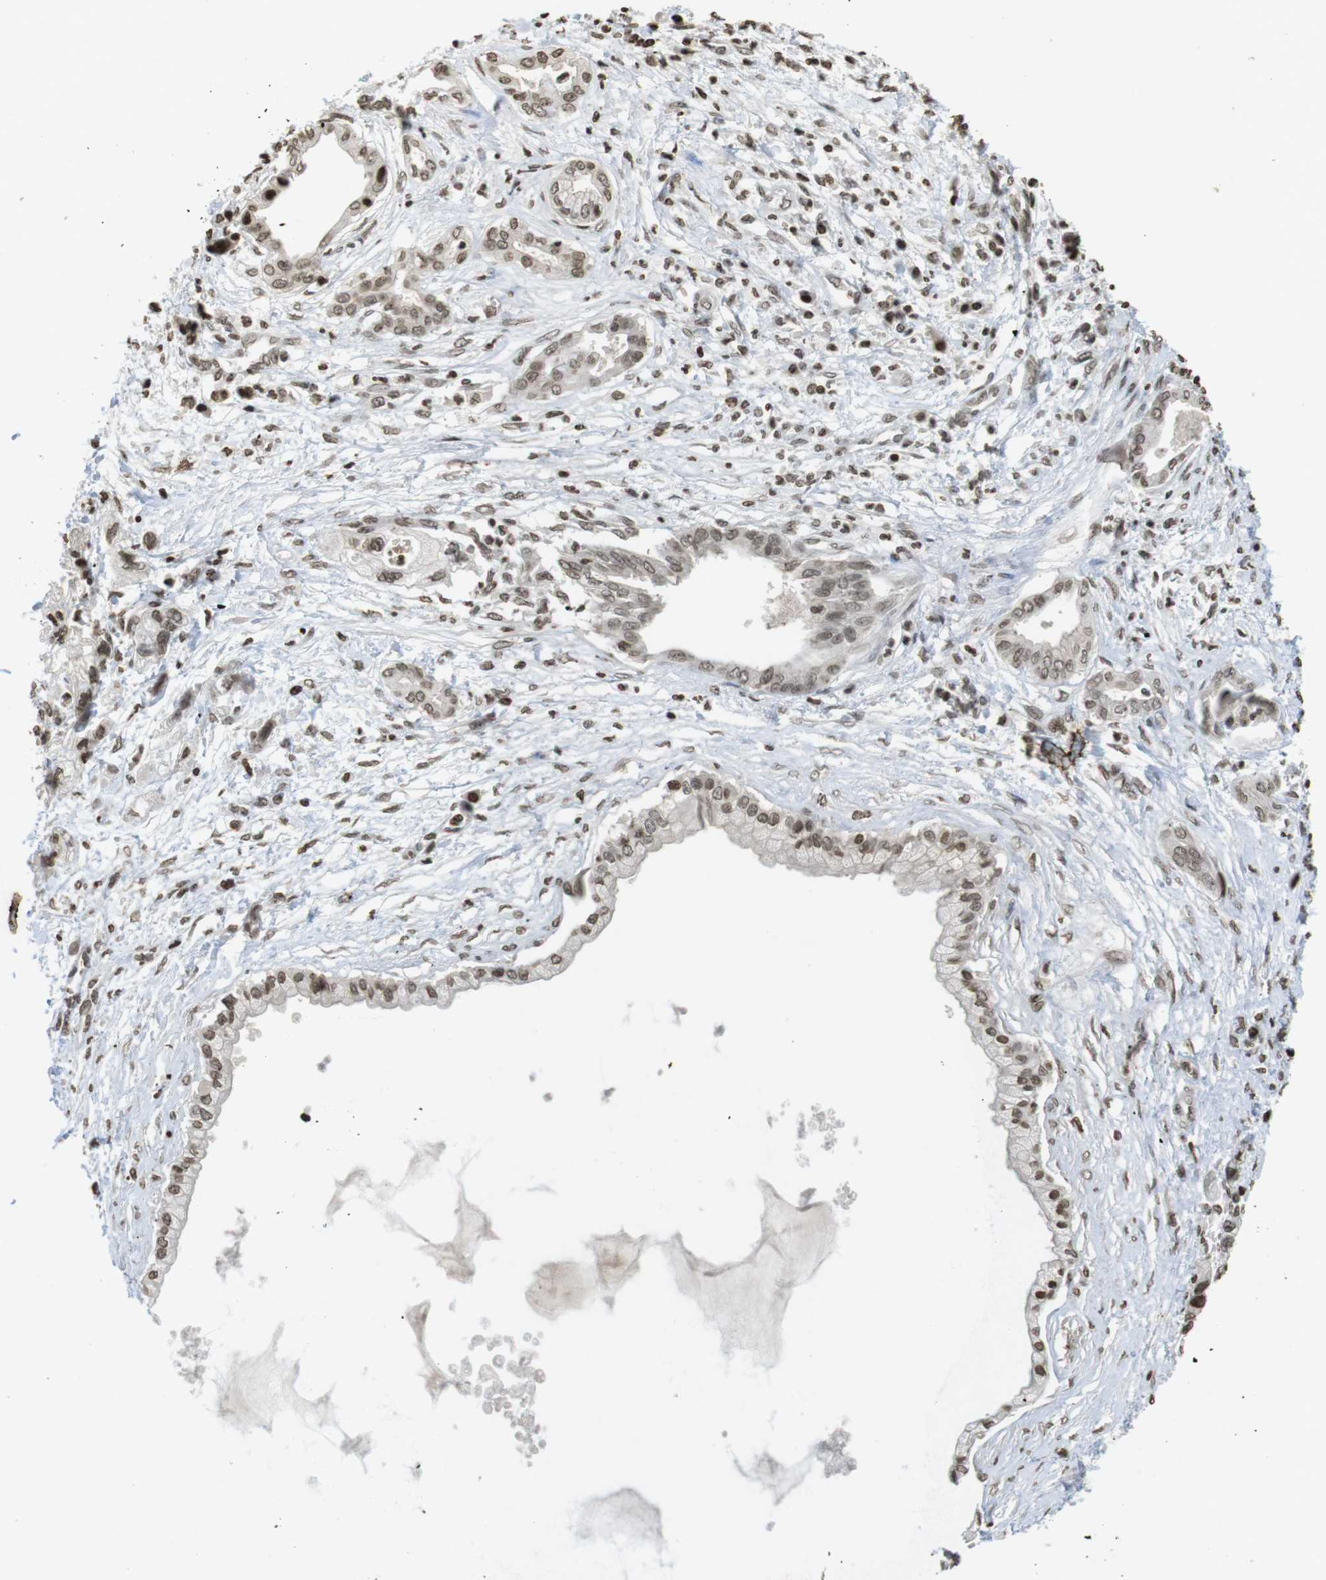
{"staining": {"intensity": "moderate", "quantity": ">75%", "location": "cytoplasmic/membranous,nuclear"}, "tissue": "pancreatic cancer", "cell_type": "Tumor cells", "image_type": "cancer", "snomed": [{"axis": "morphology", "description": "Adenocarcinoma, NOS"}, {"axis": "topography", "description": "Pancreas"}], "caption": "This histopathology image reveals adenocarcinoma (pancreatic) stained with immunohistochemistry to label a protein in brown. The cytoplasmic/membranous and nuclear of tumor cells show moderate positivity for the protein. Nuclei are counter-stained blue.", "gene": "FOXA3", "patient": {"sex": "male", "age": 56}}